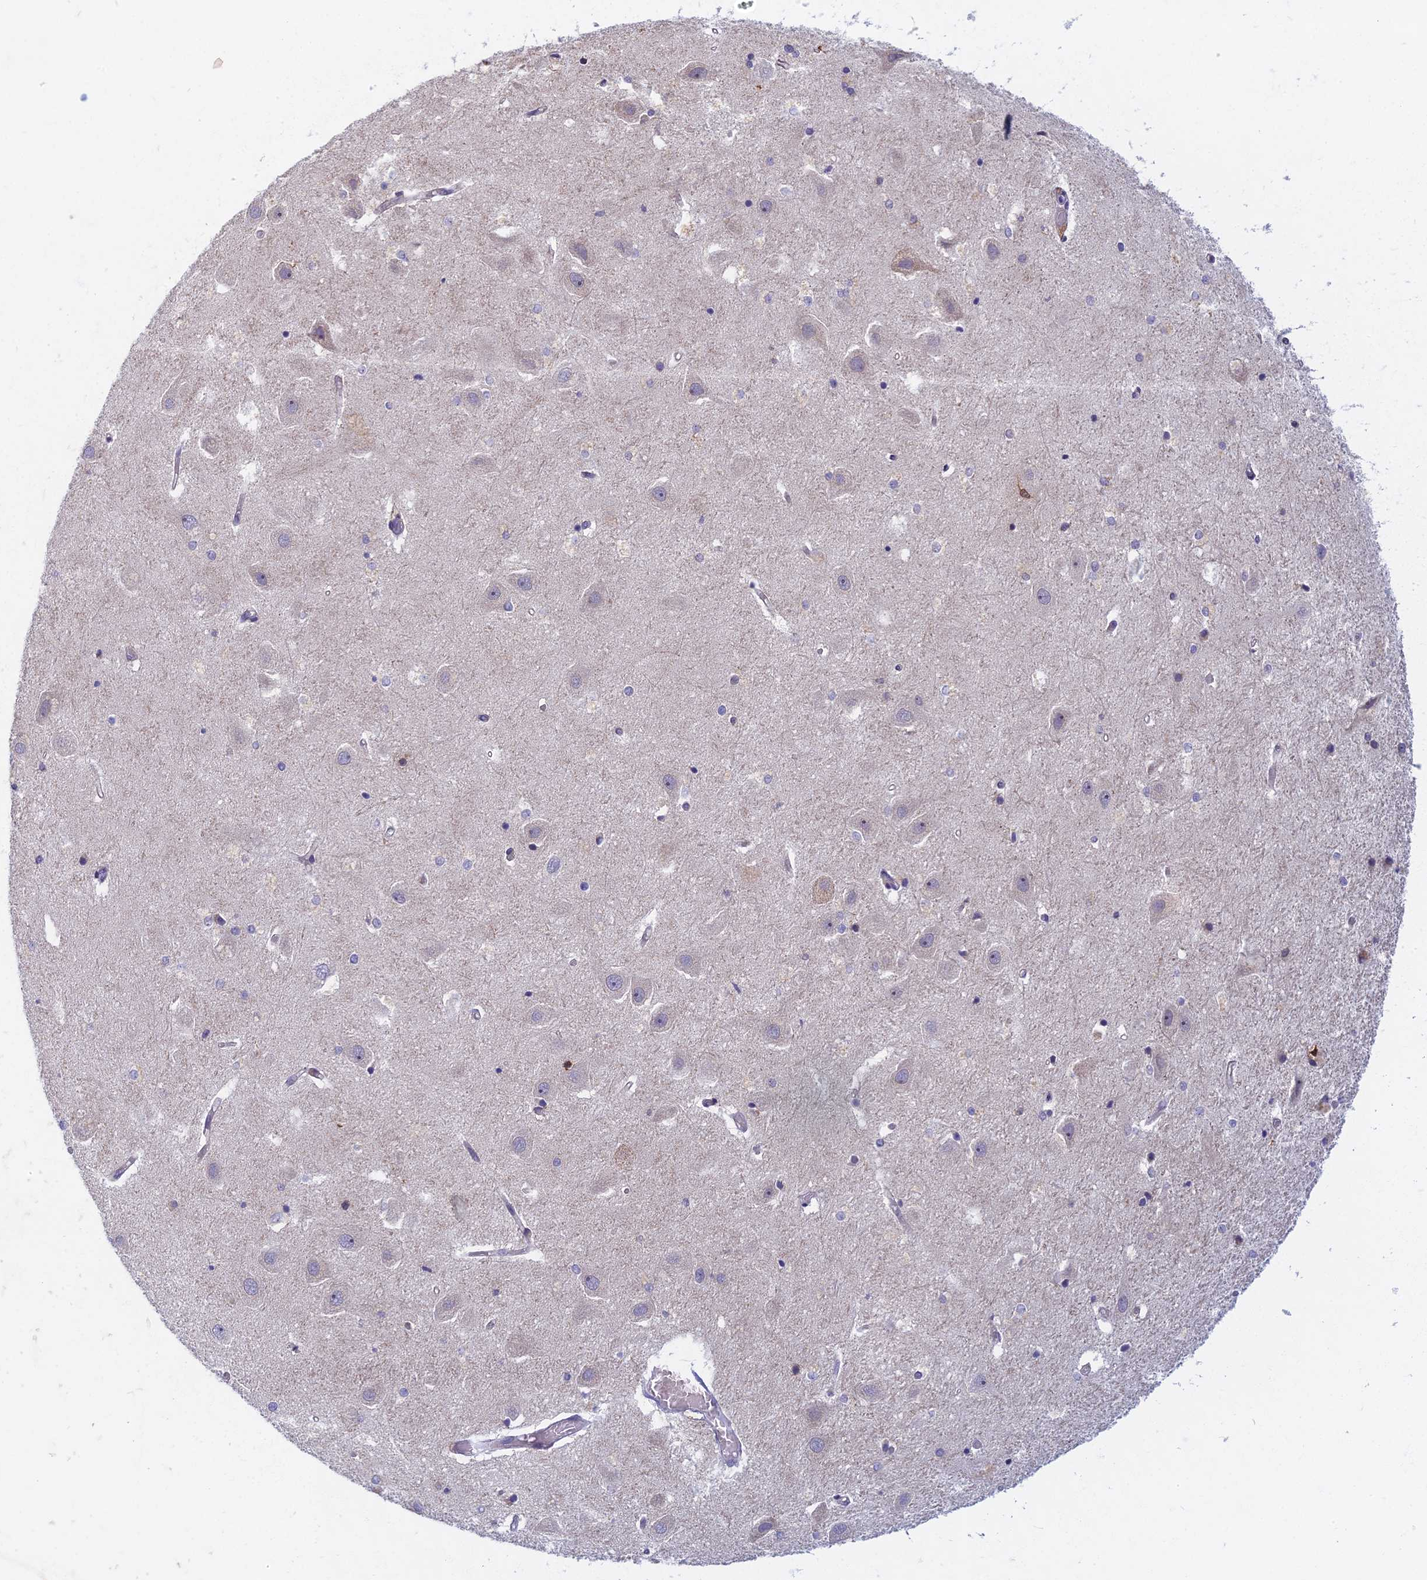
{"staining": {"intensity": "negative", "quantity": "none", "location": "none"}, "tissue": "hippocampus", "cell_type": "Glial cells", "image_type": "normal", "snomed": [{"axis": "morphology", "description": "Normal tissue, NOS"}, {"axis": "topography", "description": "Hippocampus"}], "caption": "IHC image of benign hippocampus: human hippocampus stained with DAB reveals no significant protein expression in glial cells.", "gene": "DDX51", "patient": {"sex": "female", "age": 52}}